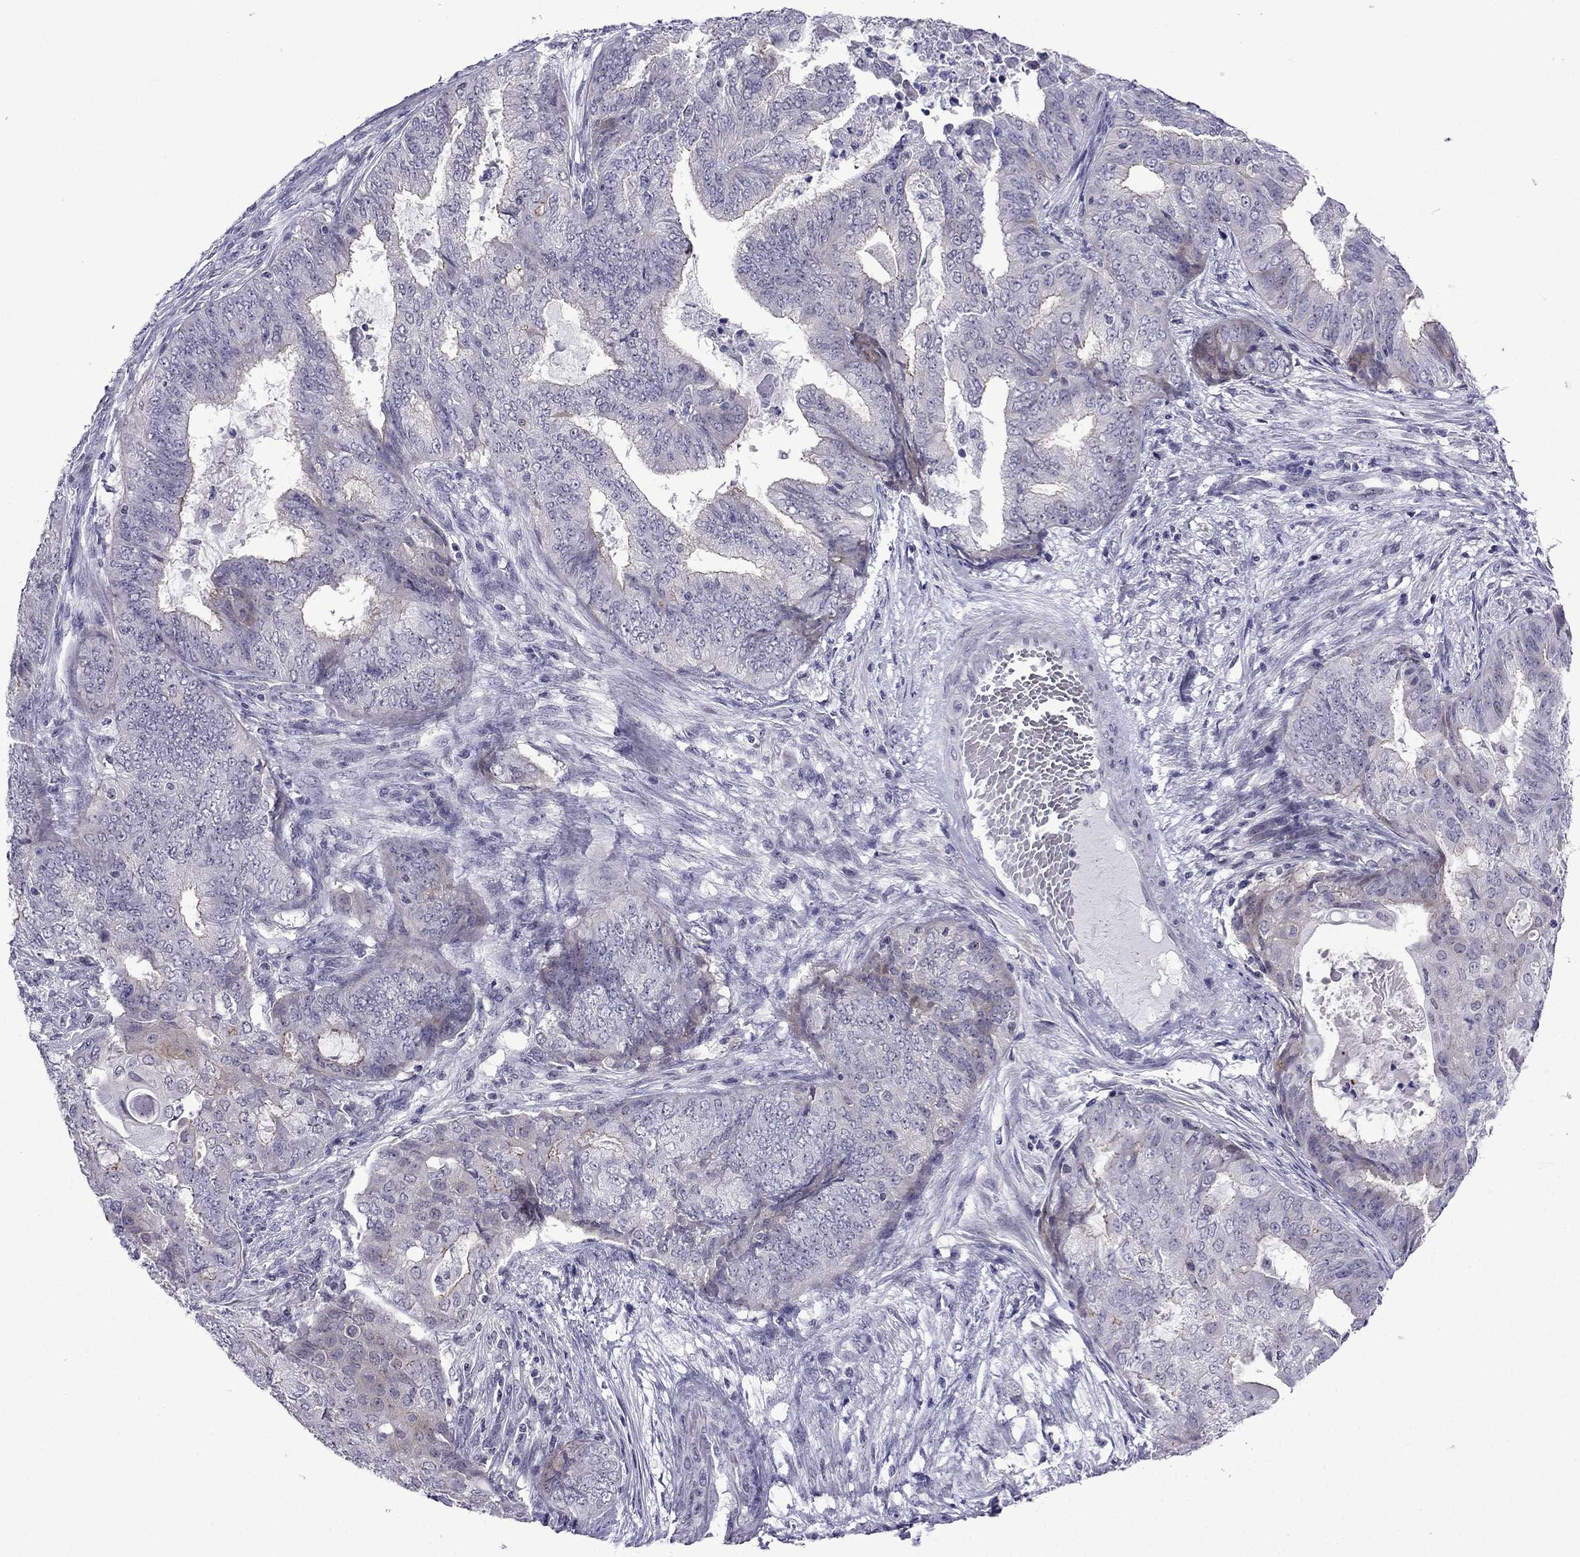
{"staining": {"intensity": "weak", "quantity": "<25%", "location": "cytoplasmic/membranous"}, "tissue": "endometrial cancer", "cell_type": "Tumor cells", "image_type": "cancer", "snomed": [{"axis": "morphology", "description": "Adenocarcinoma, NOS"}, {"axis": "topography", "description": "Endometrium"}], "caption": "This image is of adenocarcinoma (endometrial) stained with immunohistochemistry (IHC) to label a protein in brown with the nuclei are counter-stained blue. There is no staining in tumor cells.", "gene": "POM121L12", "patient": {"sex": "female", "age": 62}}